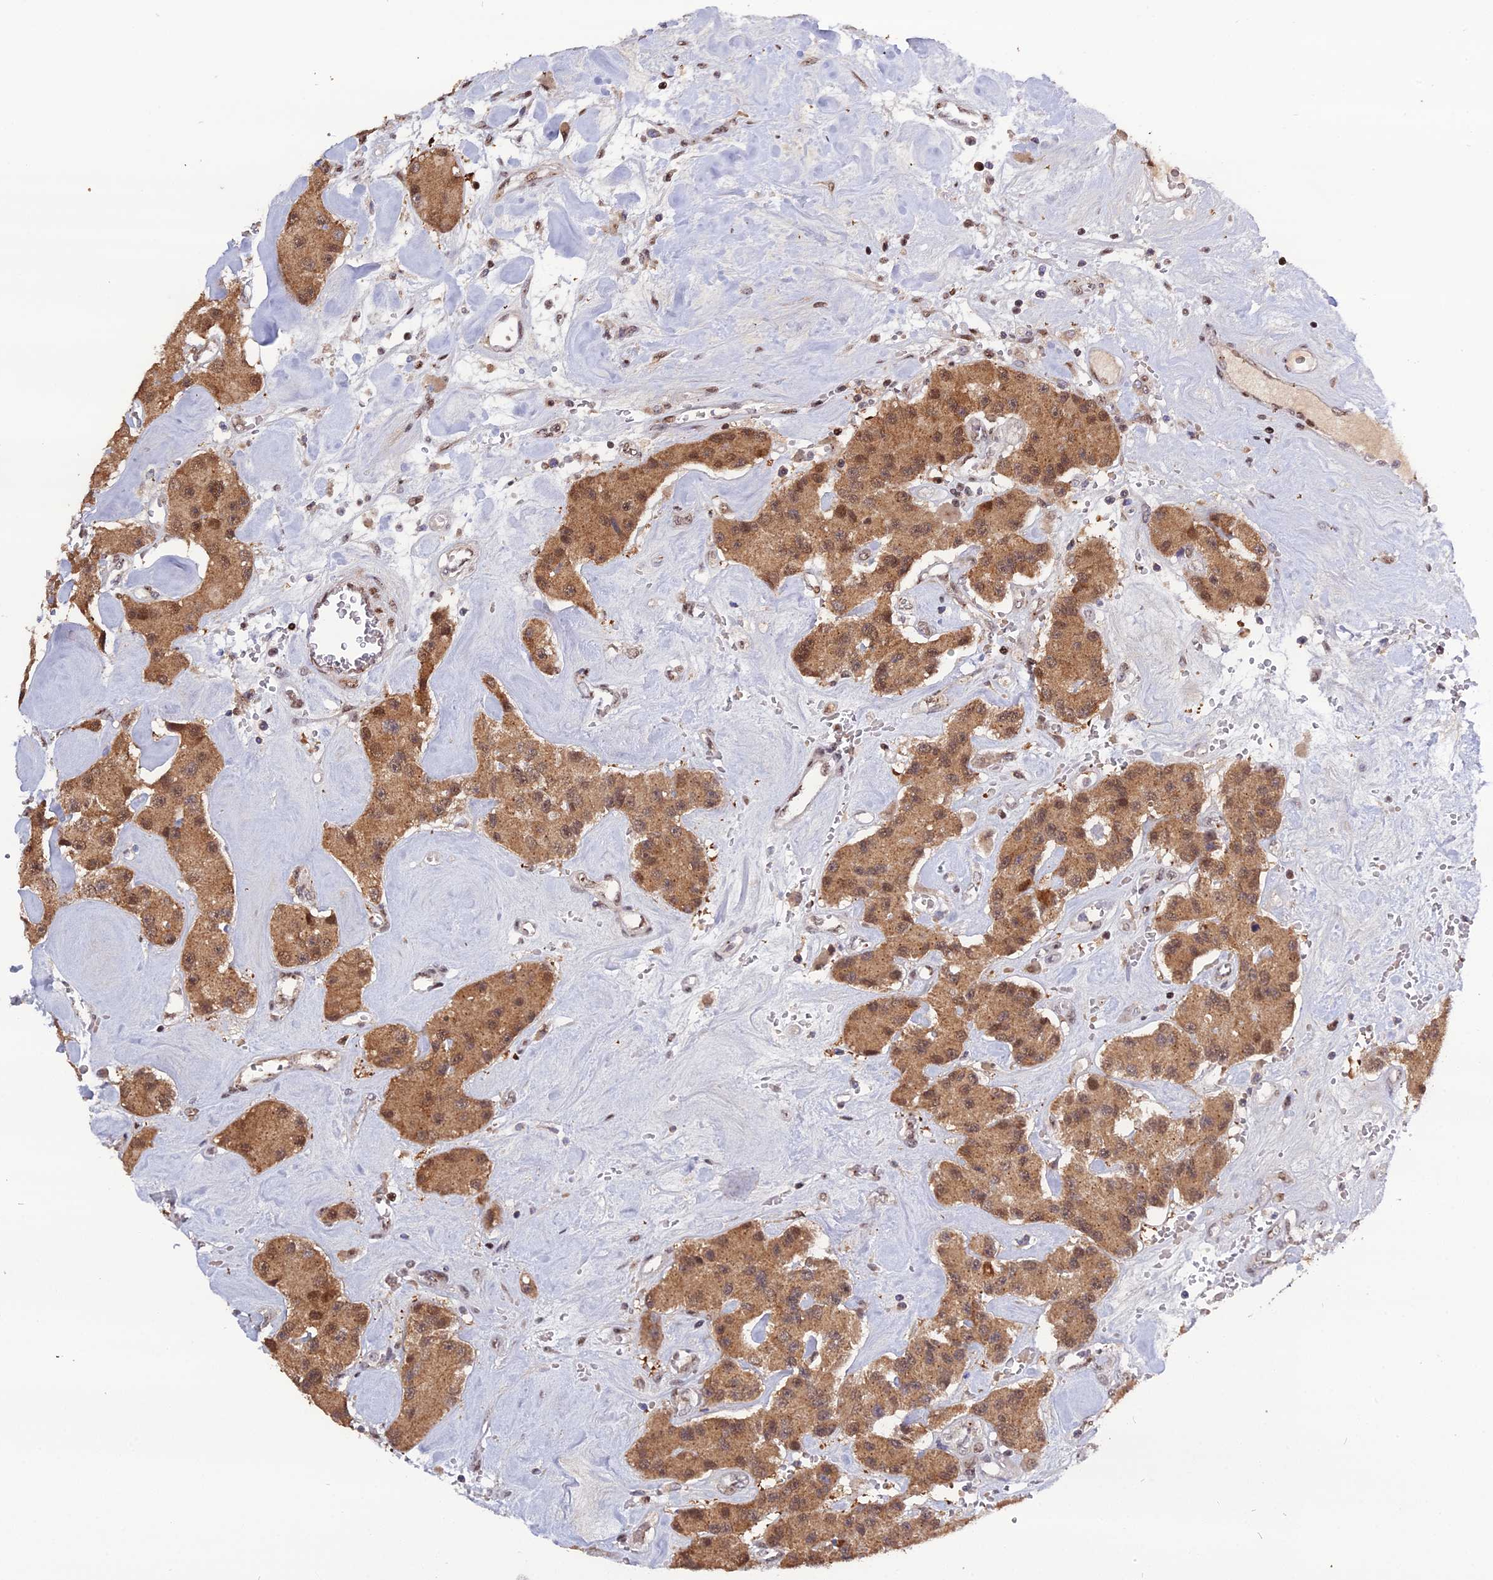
{"staining": {"intensity": "moderate", "quantity": ">75%", "location": "cytoplasmic/membranous,nuclear"}, "tissue": "carcinoid", "cell_type": "Tumor cells", "image_type": "cancer", "snomed": [{"axis": "morphology", "description": "Carcinoid, malignant, NOS"}, {"axis": "topography", "description": "Pancreas"}], "caption": "Tumor cells demonstrate medium levels of moderate cytoplasmic/membranous and nuclear positivity in approximately >75% of cells in malignant carcinoid.", "gene": "ARL2", "patient": {"sex": "male", "age": 41}}